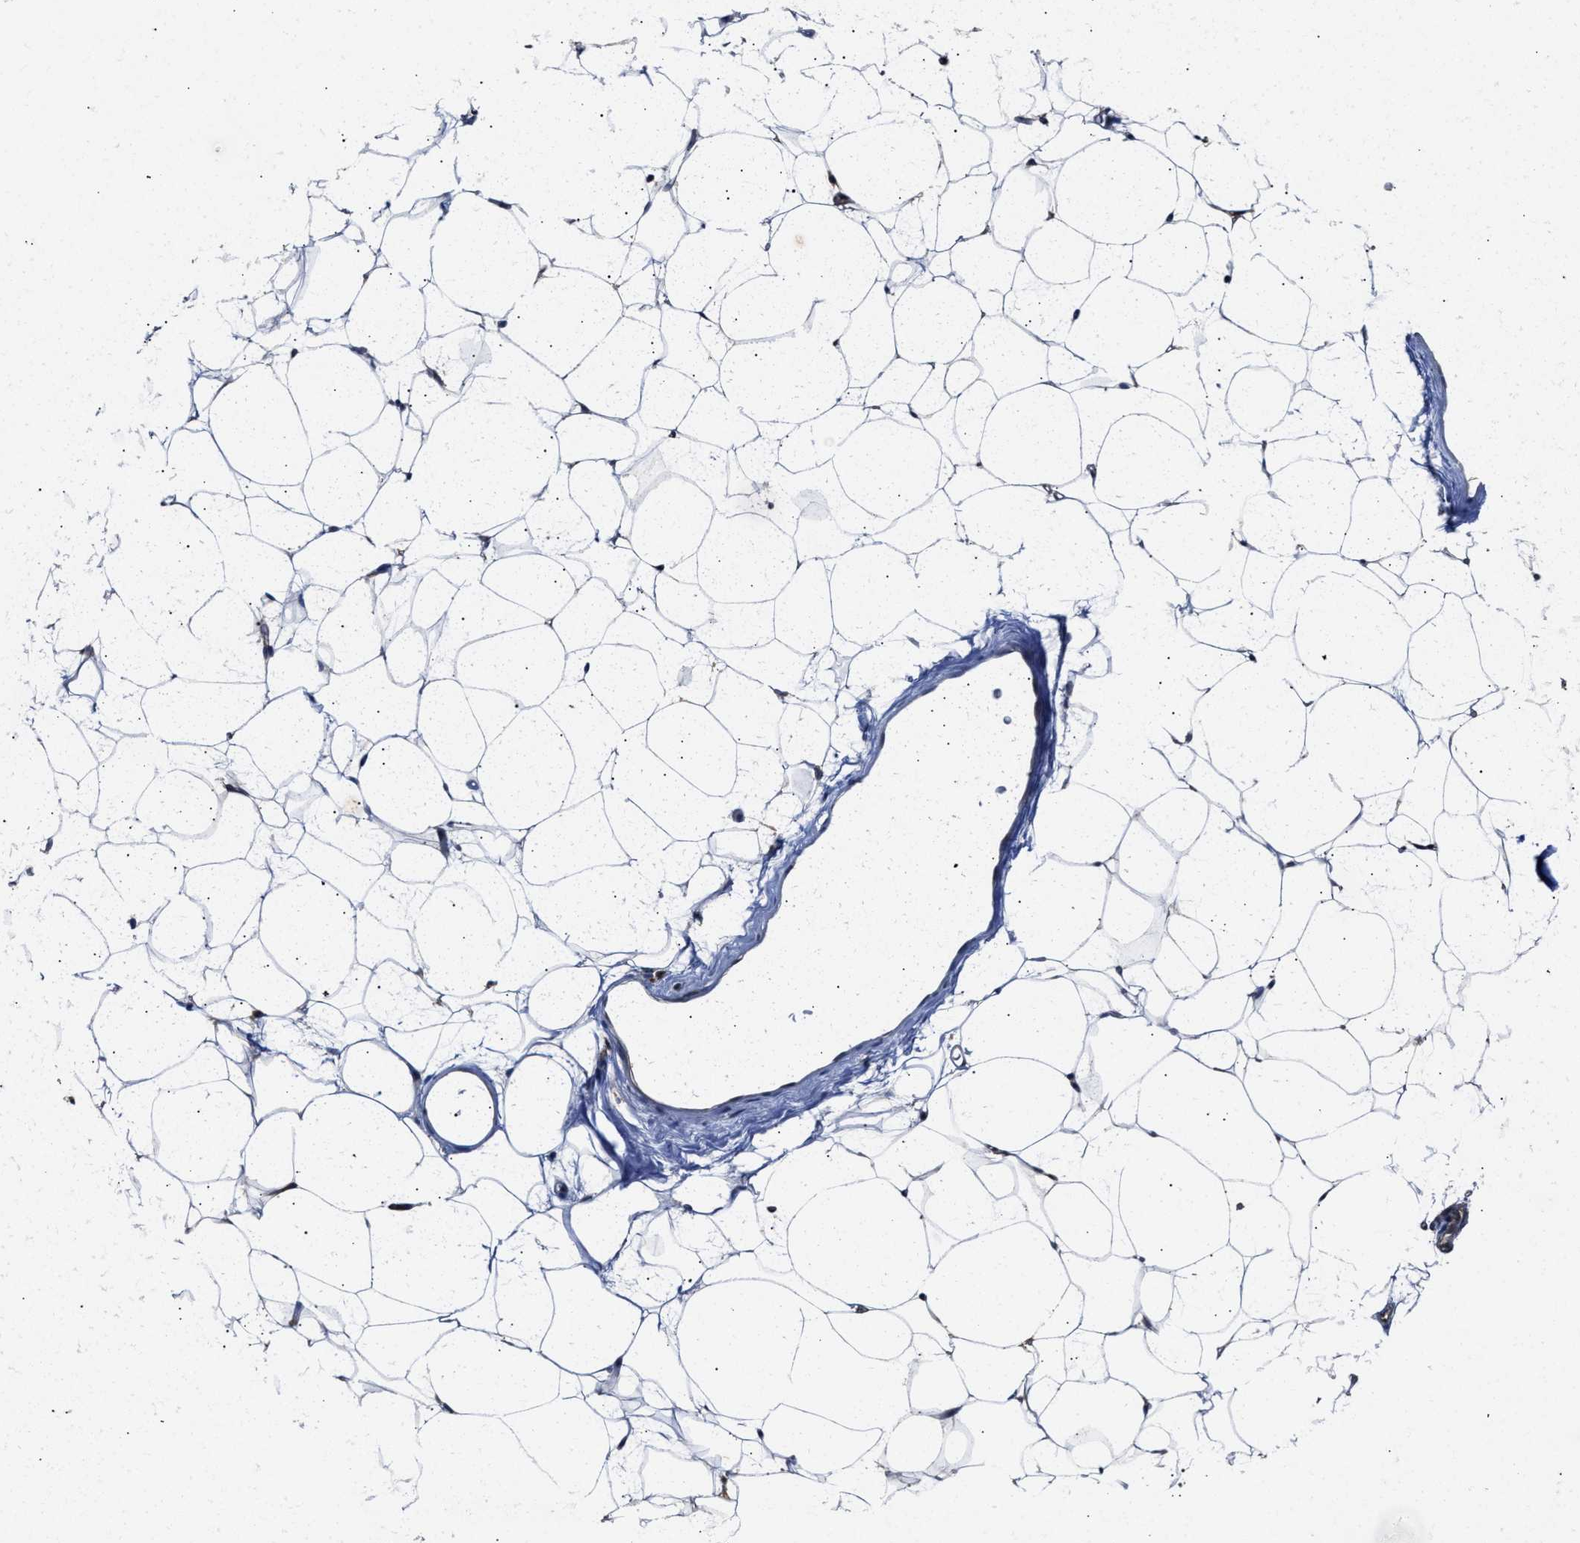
{"staining": {"intensity": "weak", "quantity": "25%-75%", "location": "cytoplasmic/membranous"}, "tissue": "adipose tissue", "cell_type": "Adipocytes", "image_type": "normal", "snomed": [{"axis": "morphology", "description": "Normal tissue, NOS"}, {"axis": "topography", "description": "Breast"}, {"axis": "topography", "description": "Soft tissue"}], "caption": "Immunohistochemical staining of normal human adipose tissue exhibits 25%-75% levels of weak cytoplasmic/membranous protein positivity in about 25%-75% of adipocytes. Immunohistochemistry stains the protein of interest in brown and the nuclei are stained blue.", "gene": "CLIP2", "patient": {"sex": "female", "age": 75}}